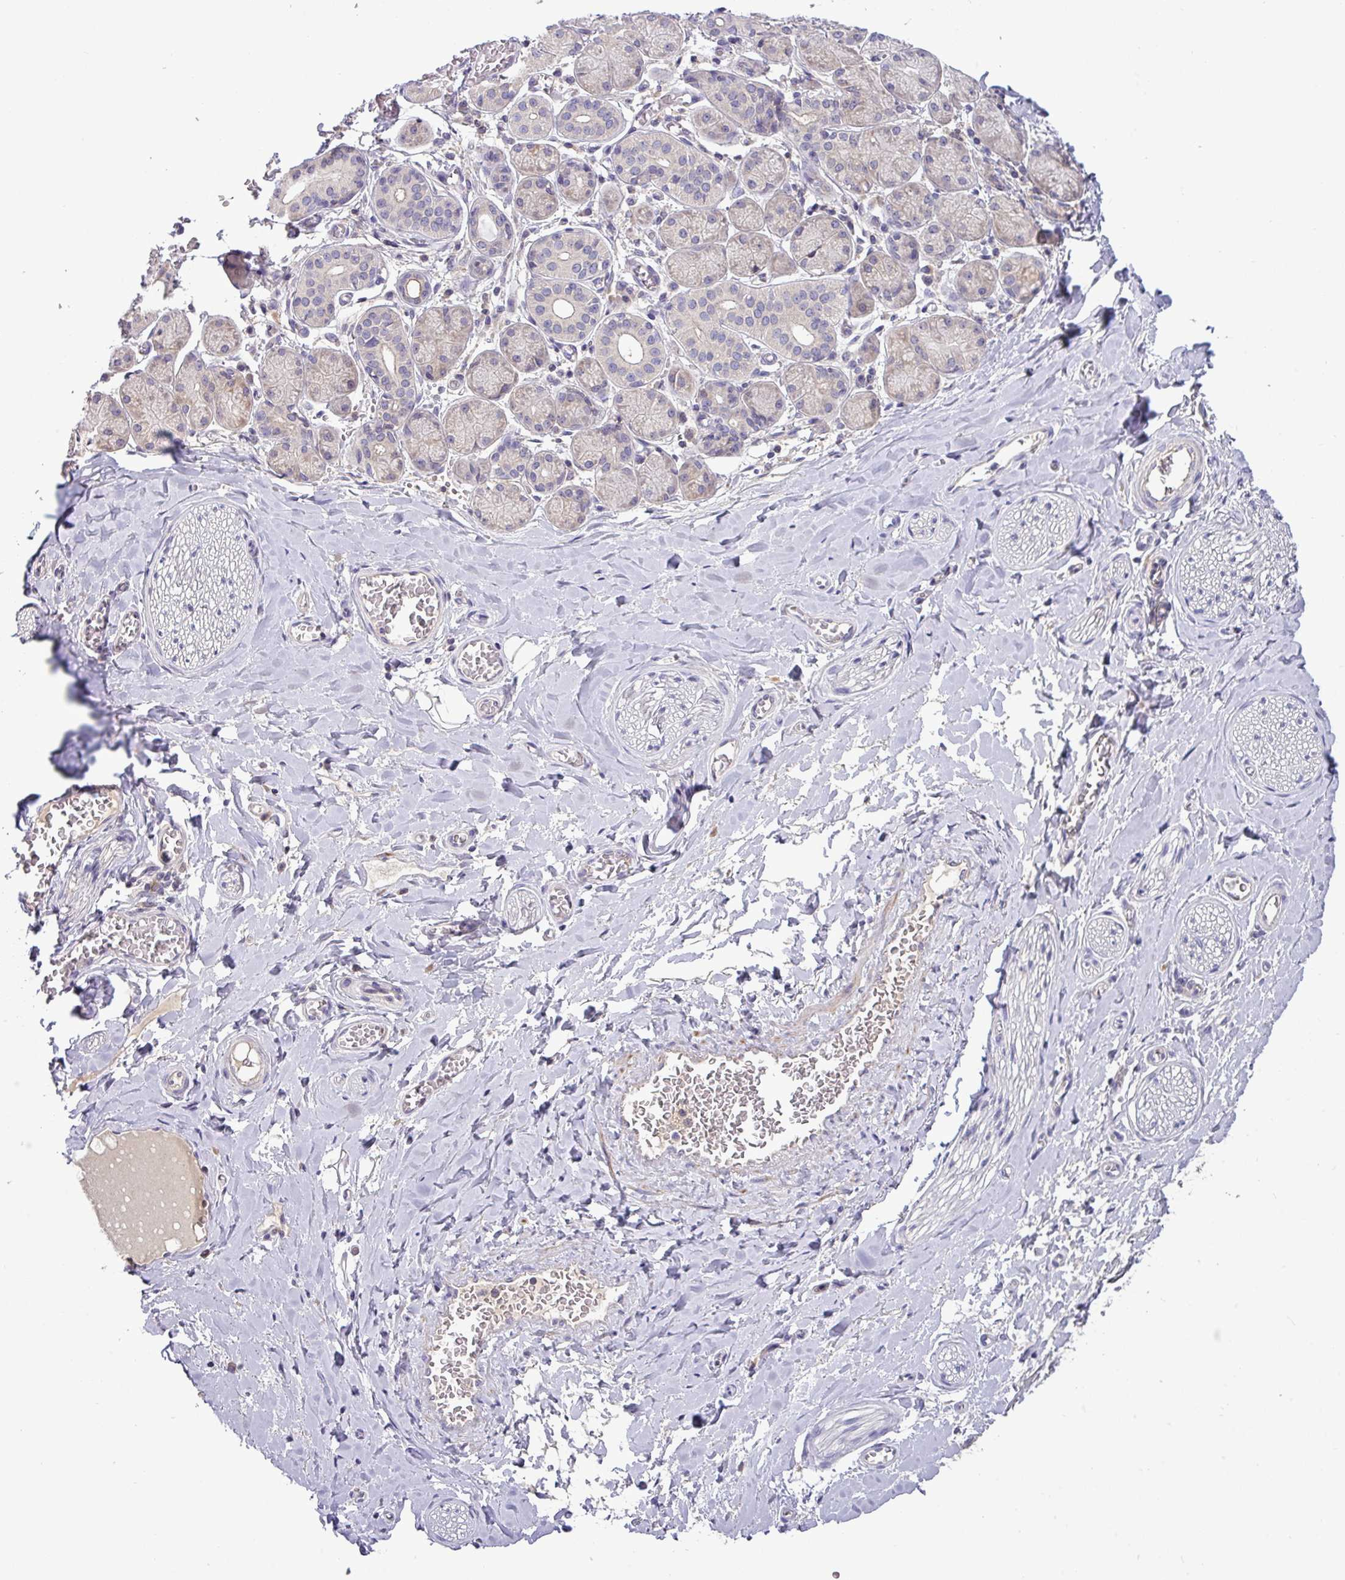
{"staining": {"intensity": "negative", "quantity": "none", "location": "none"}, "tissue": "adipose tissue", "cell_type": "Adipocytes", "image_type": "normal", "snomed": [{"axis": "morphology", "description": "Normal tissue, NOS"}, {"axis": "topography", "description": "Salivary gland"}, {"axis": "topography", "description": "Peripheral nerve tissue"}], "caption": "IHC of normal adipose tissue shows no staining in adipocytes.", "gene": "TMEM62", "patient": {"sex": "female", "age": 24}}